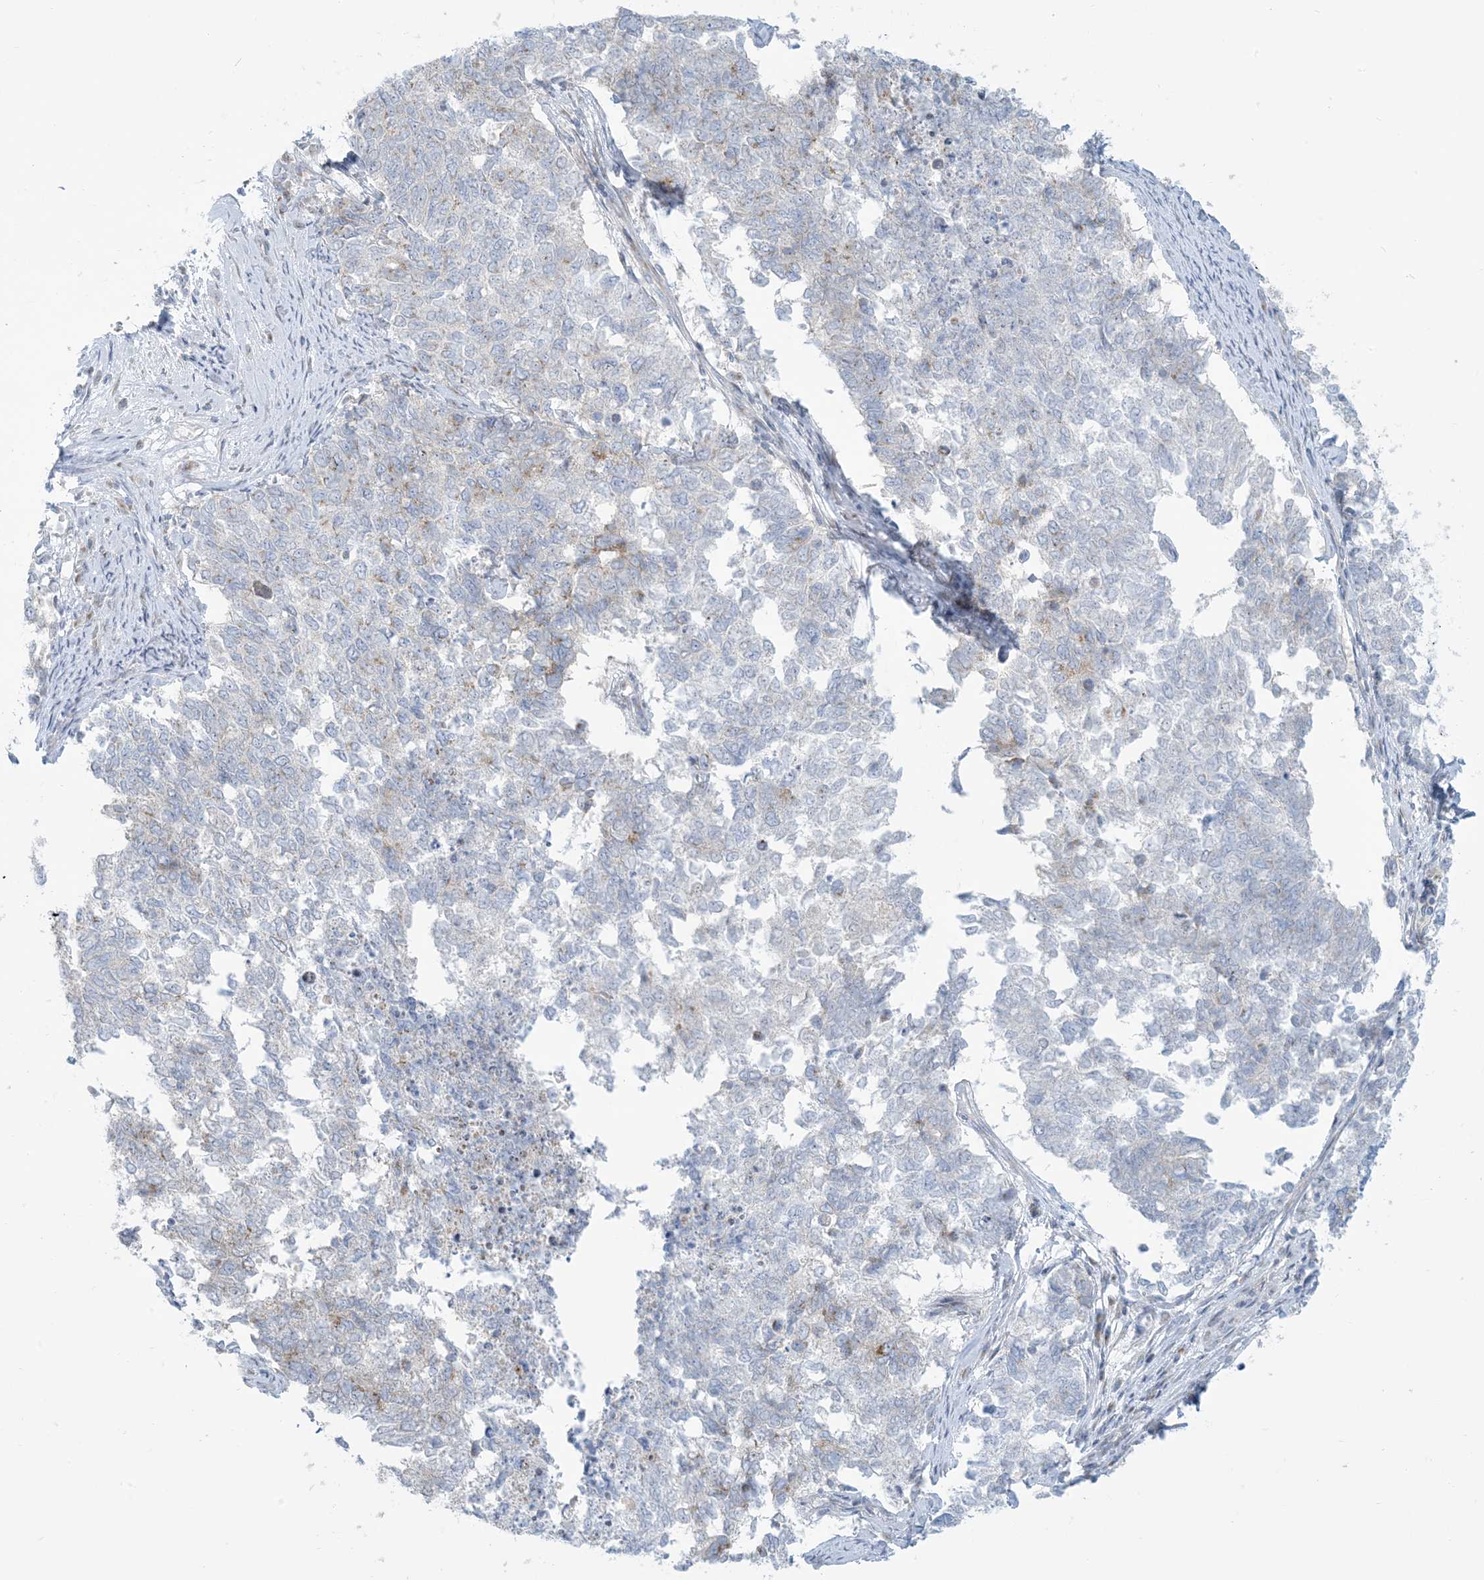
{"staining": {"intensity": "moderate", "quantity": "<25%", "location": "cytoplasmic/membranous"}, "tissue": "cervical cancer", "cell_type": "Tumor cells", "image_type": "cancer", "snomed": [{"axis": "morphology", "description": "Squamous cell carcinoma, NOS"}, {"axis": "topography", "description": "Cervix"}], "caption": "Human squamous cell carcinoma (cervical) stained with a protein marker shows moderate staining in tumor cells.", "gene": "AFTPH", "patient": {"sex": "female", "age": 63}}